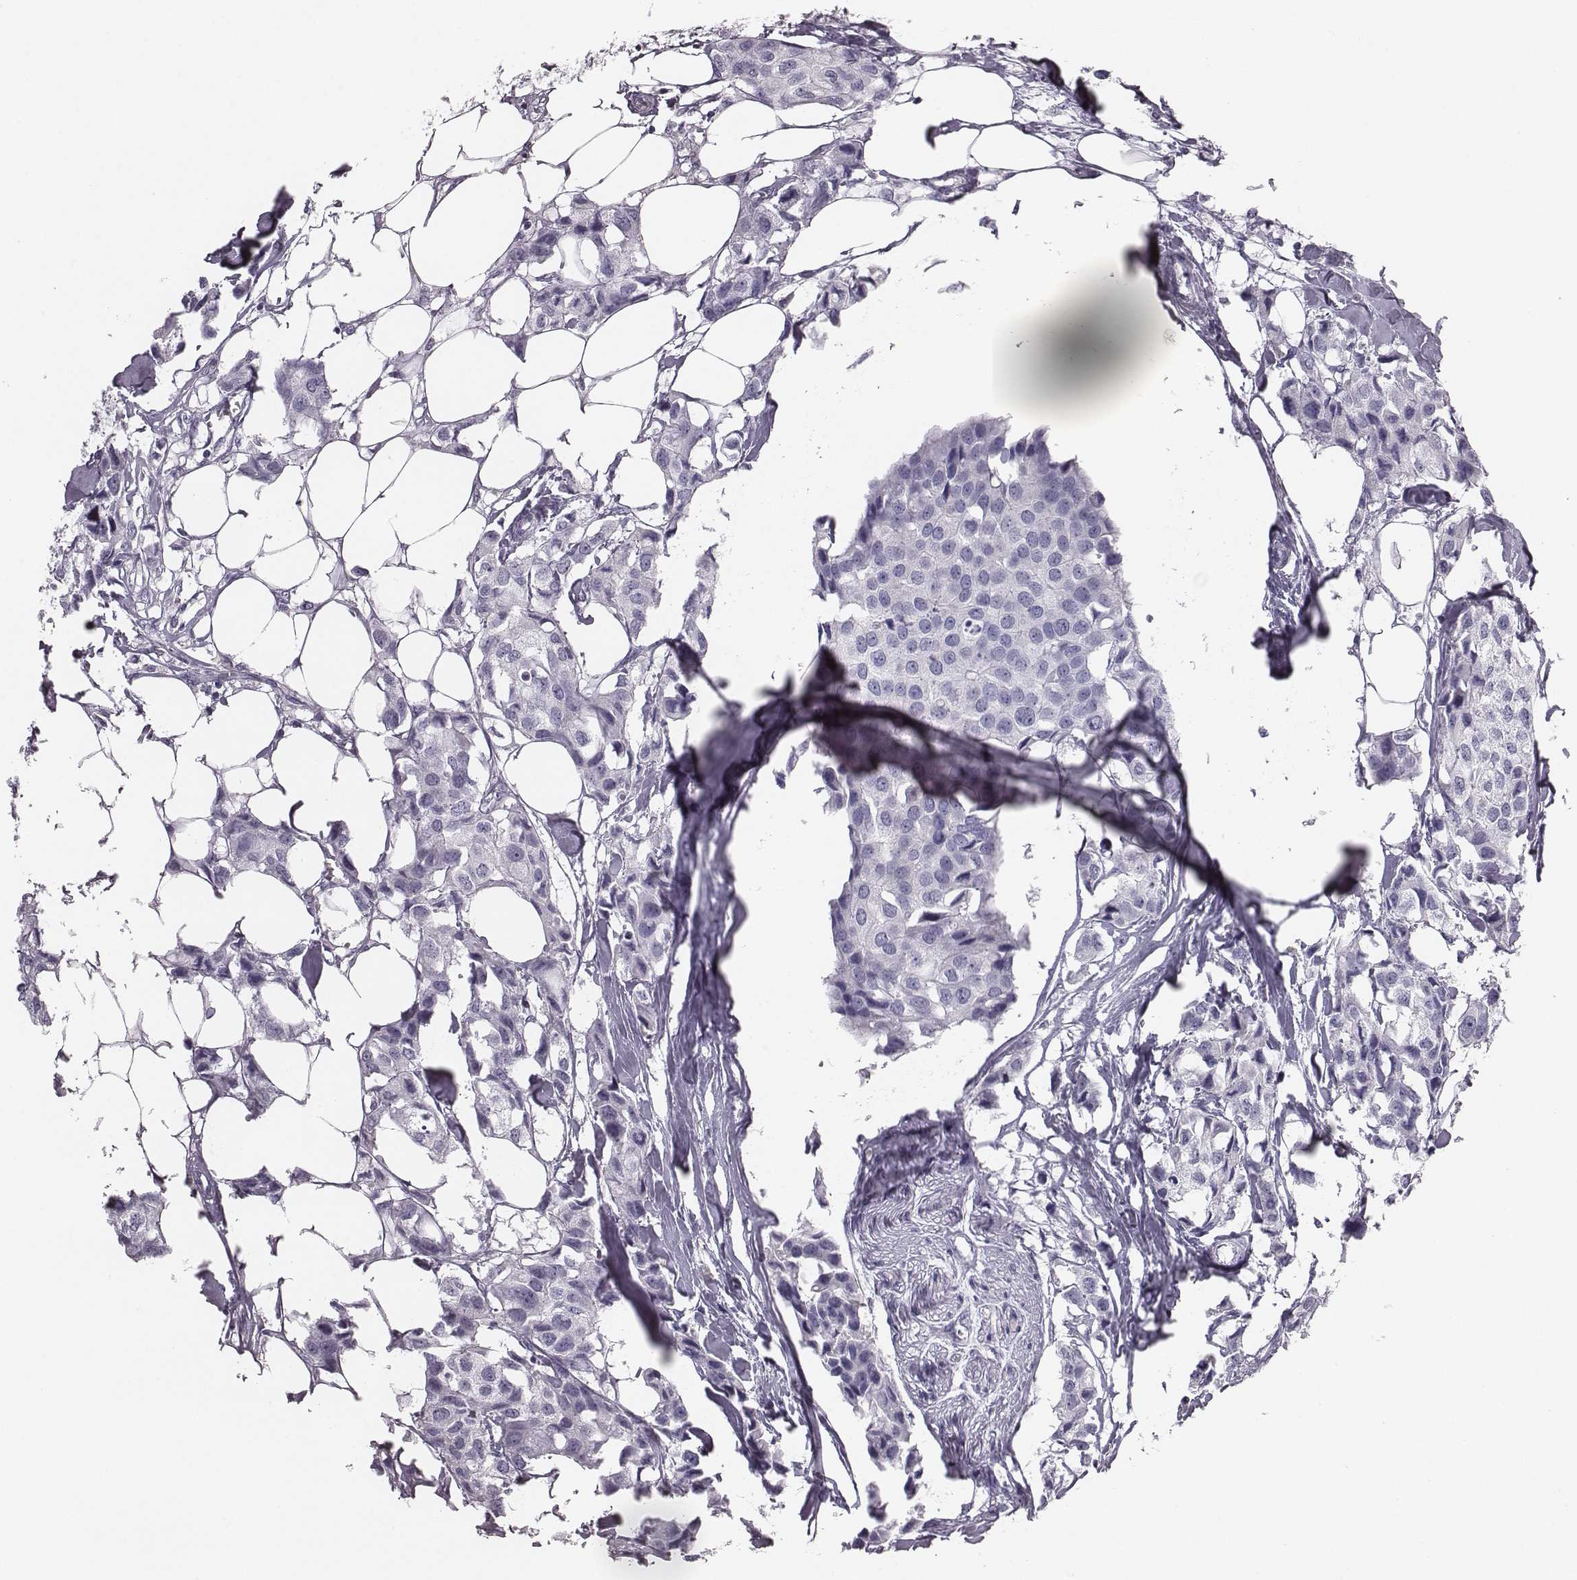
{"staining": {"intensity": "negative", "quantity": "none", "location": "none"}, "tissue": "breast cancer", "cell_type": "Tumor cells", "image_type": "cancer", "snomed": [{"axis": "morphology", "description": "Duct carcinoma"}, {"axis": "topography", "description": "Breast"}], "caption": "Invasive ductal carcinoma (breast) was stained to show a protein in brown. There is no significant expression in tumor cells.", "gene": "CRISP1", "patient": {"sex": "female", "age": 80}}